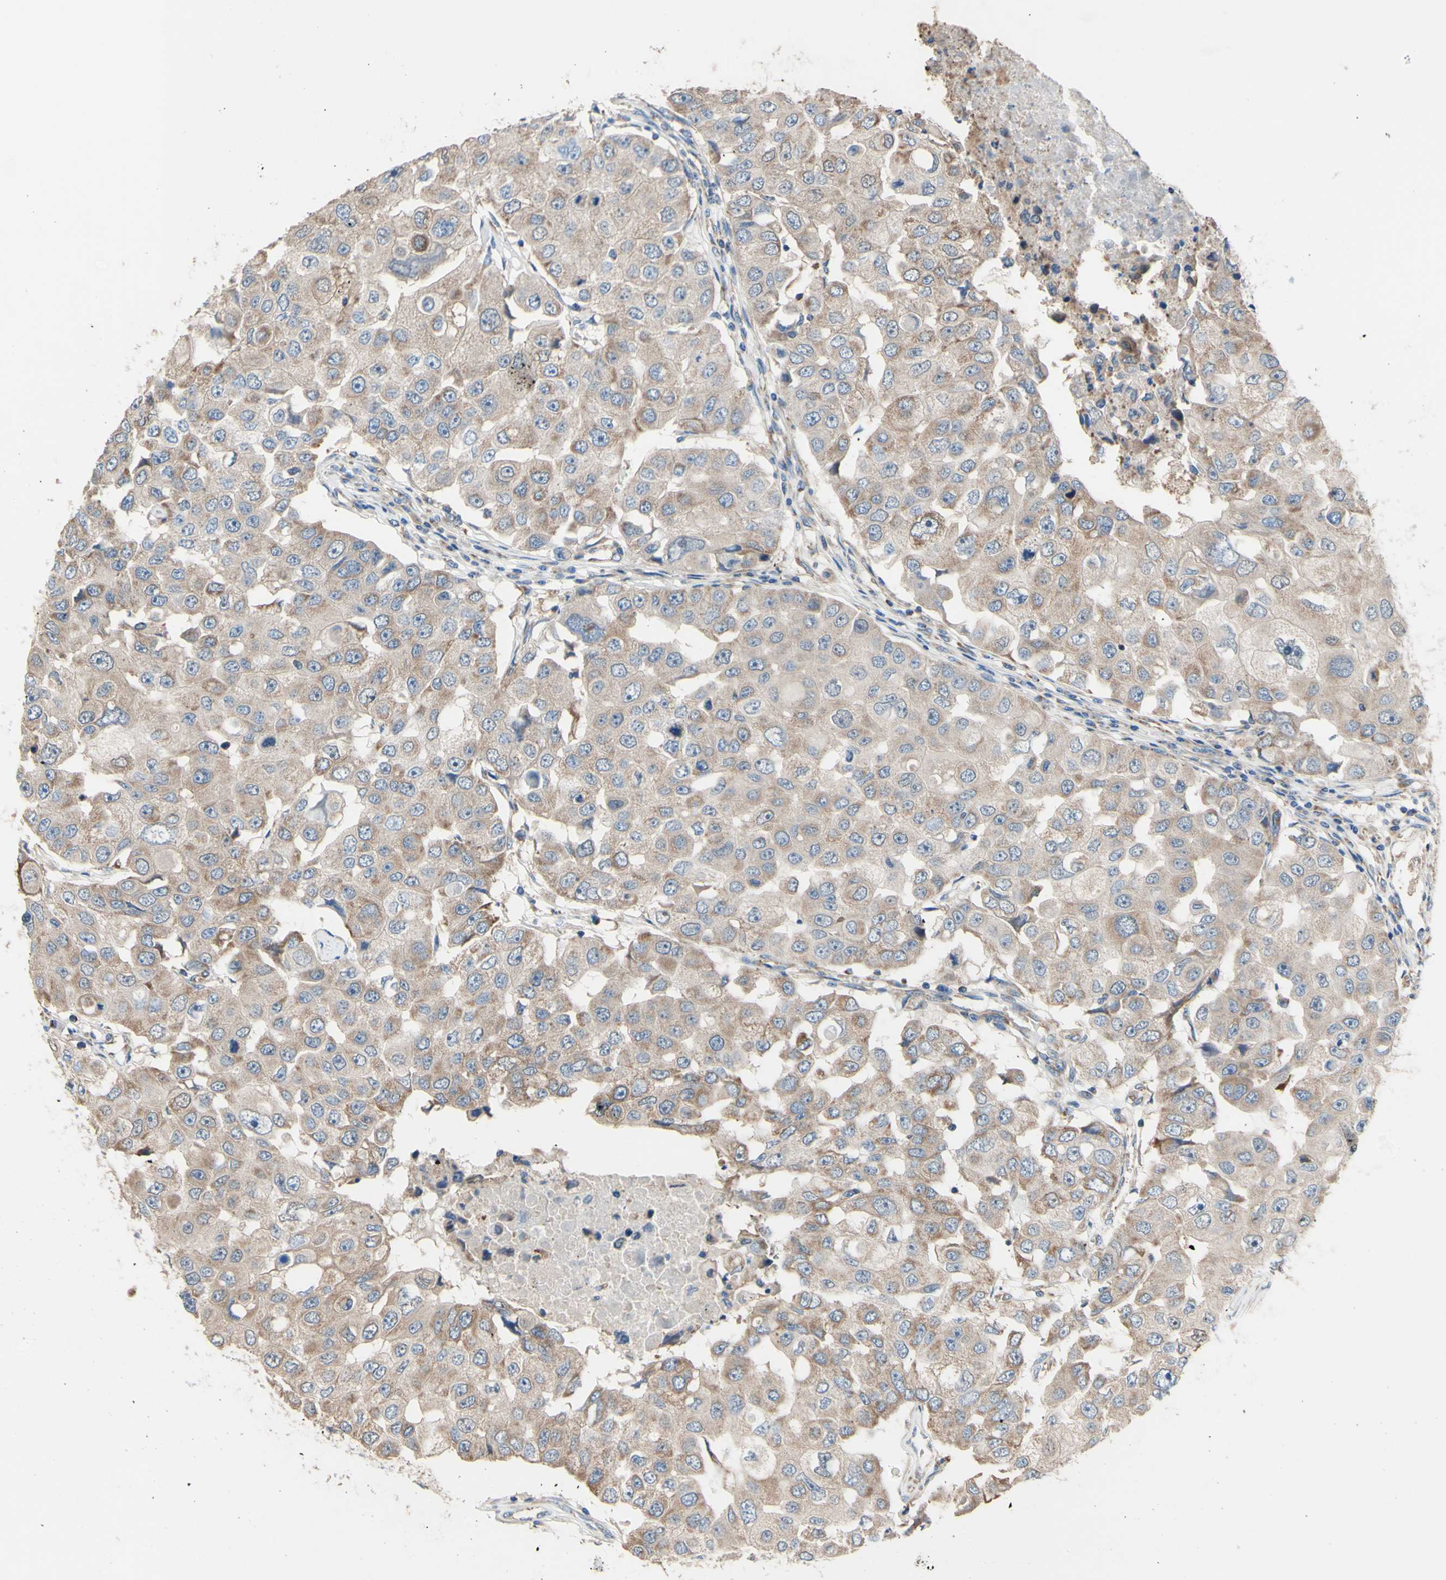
{"staining": {"intensity": "weak", "quantity": ">75%", "location": "cytoplasmic/membranous"}, "tissue": "breast cancer", "cell_type": "Tumor cells", "image_type": "cancer", "snomed": [{"axis": "morphology", "description": "Duct carcinoma"}, {"axis": "topography", "description": "Breast"}], "caption": "Immunohistochemical staining of human breast infiltrating ductal carcinoma shows weak cytoplasmic/membranous protein expression in approximately >75% of tumor cells.", "gene": "FMR1", "patient": {"sex": "female", "age": 27}}